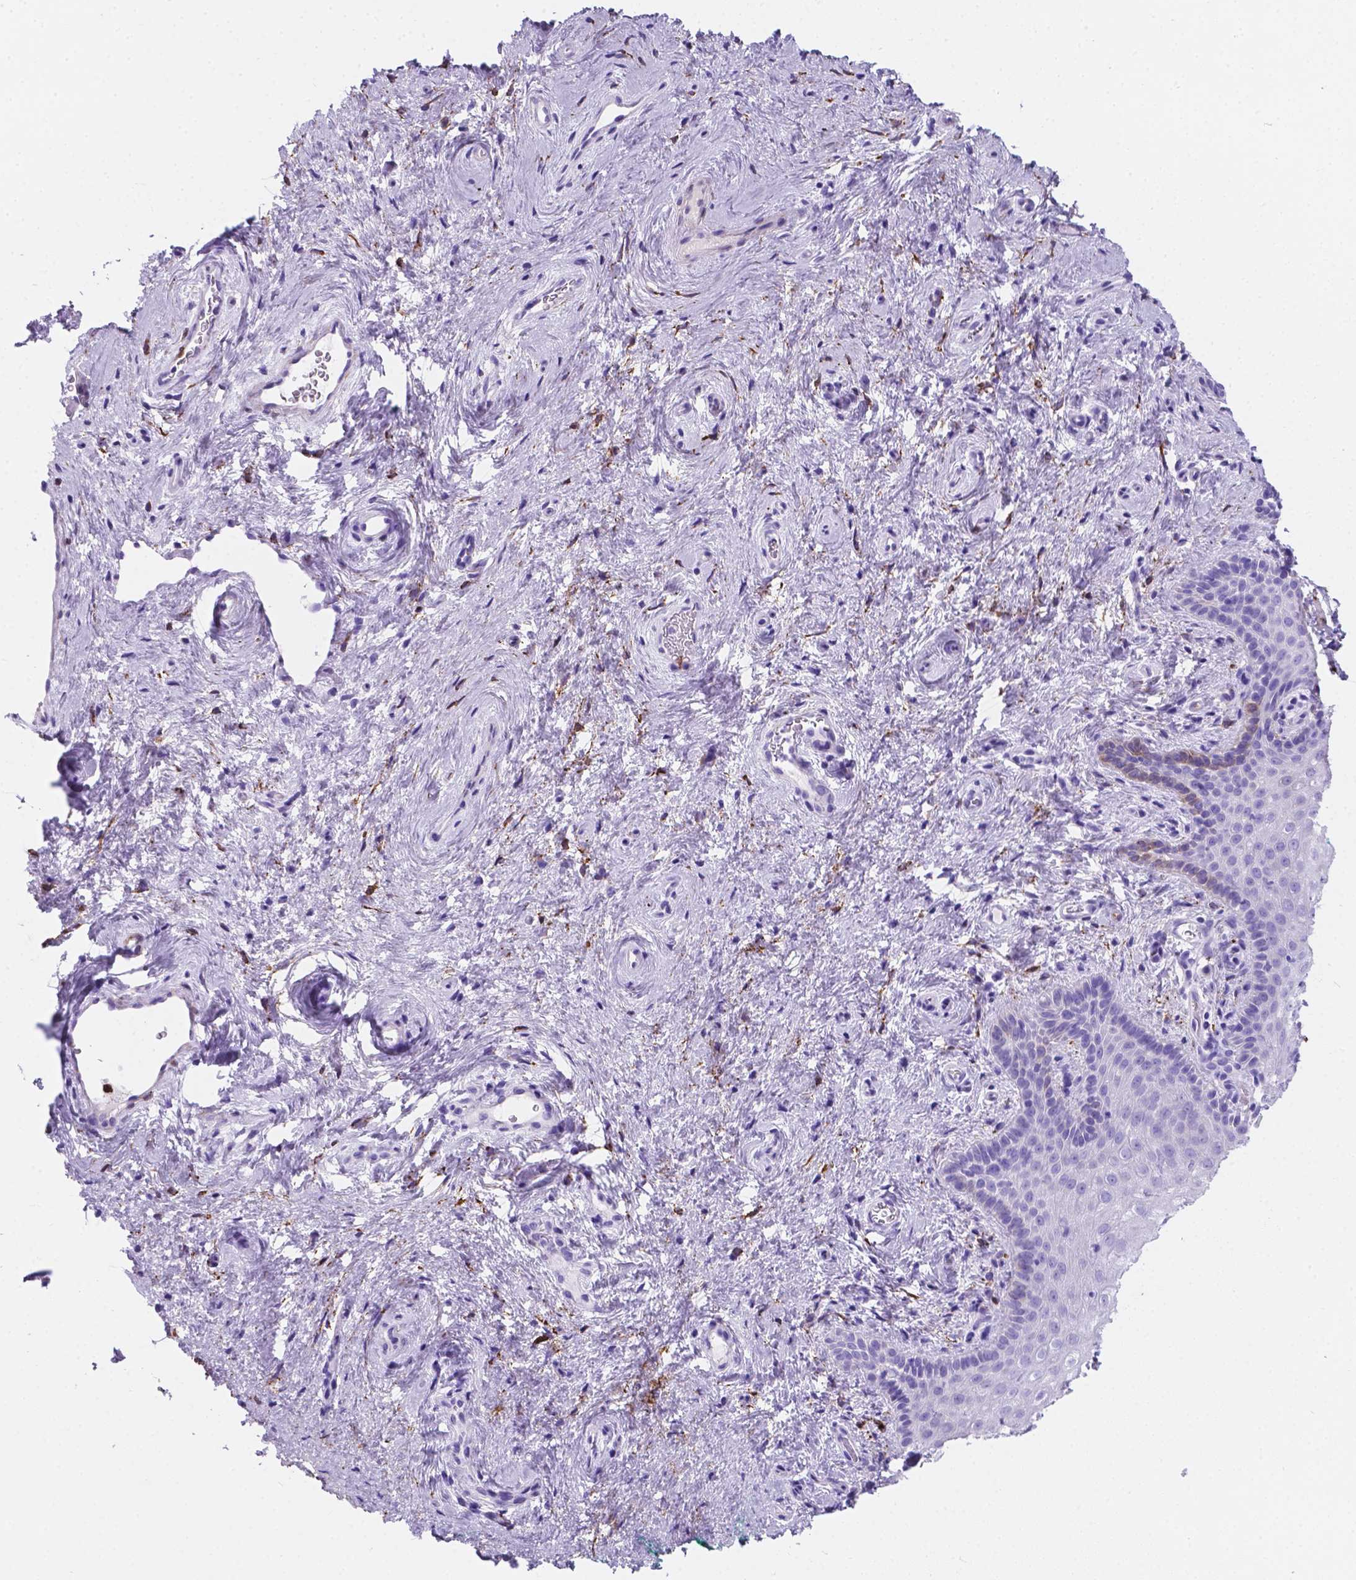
{"staining": {"intensity": "weak", "quantity": "<25%", "location": "cytoplasmic/membranous"}, "tissue": "vagina", "cell_type": "Squamous epithelial cells", "image_type": "normal", "snomed": [{"axis": "morphology", "description": "Normal tissue, NOS"}, {"axis": "topography", "description": "Vagina"}], "caption": "Vagina stained for a protein using immunohistochemistry (IHC) exhibits no positivity squamous epithelial cells.", "gene": "MACF1", "patient": {"sex": "female", "age": 45}}